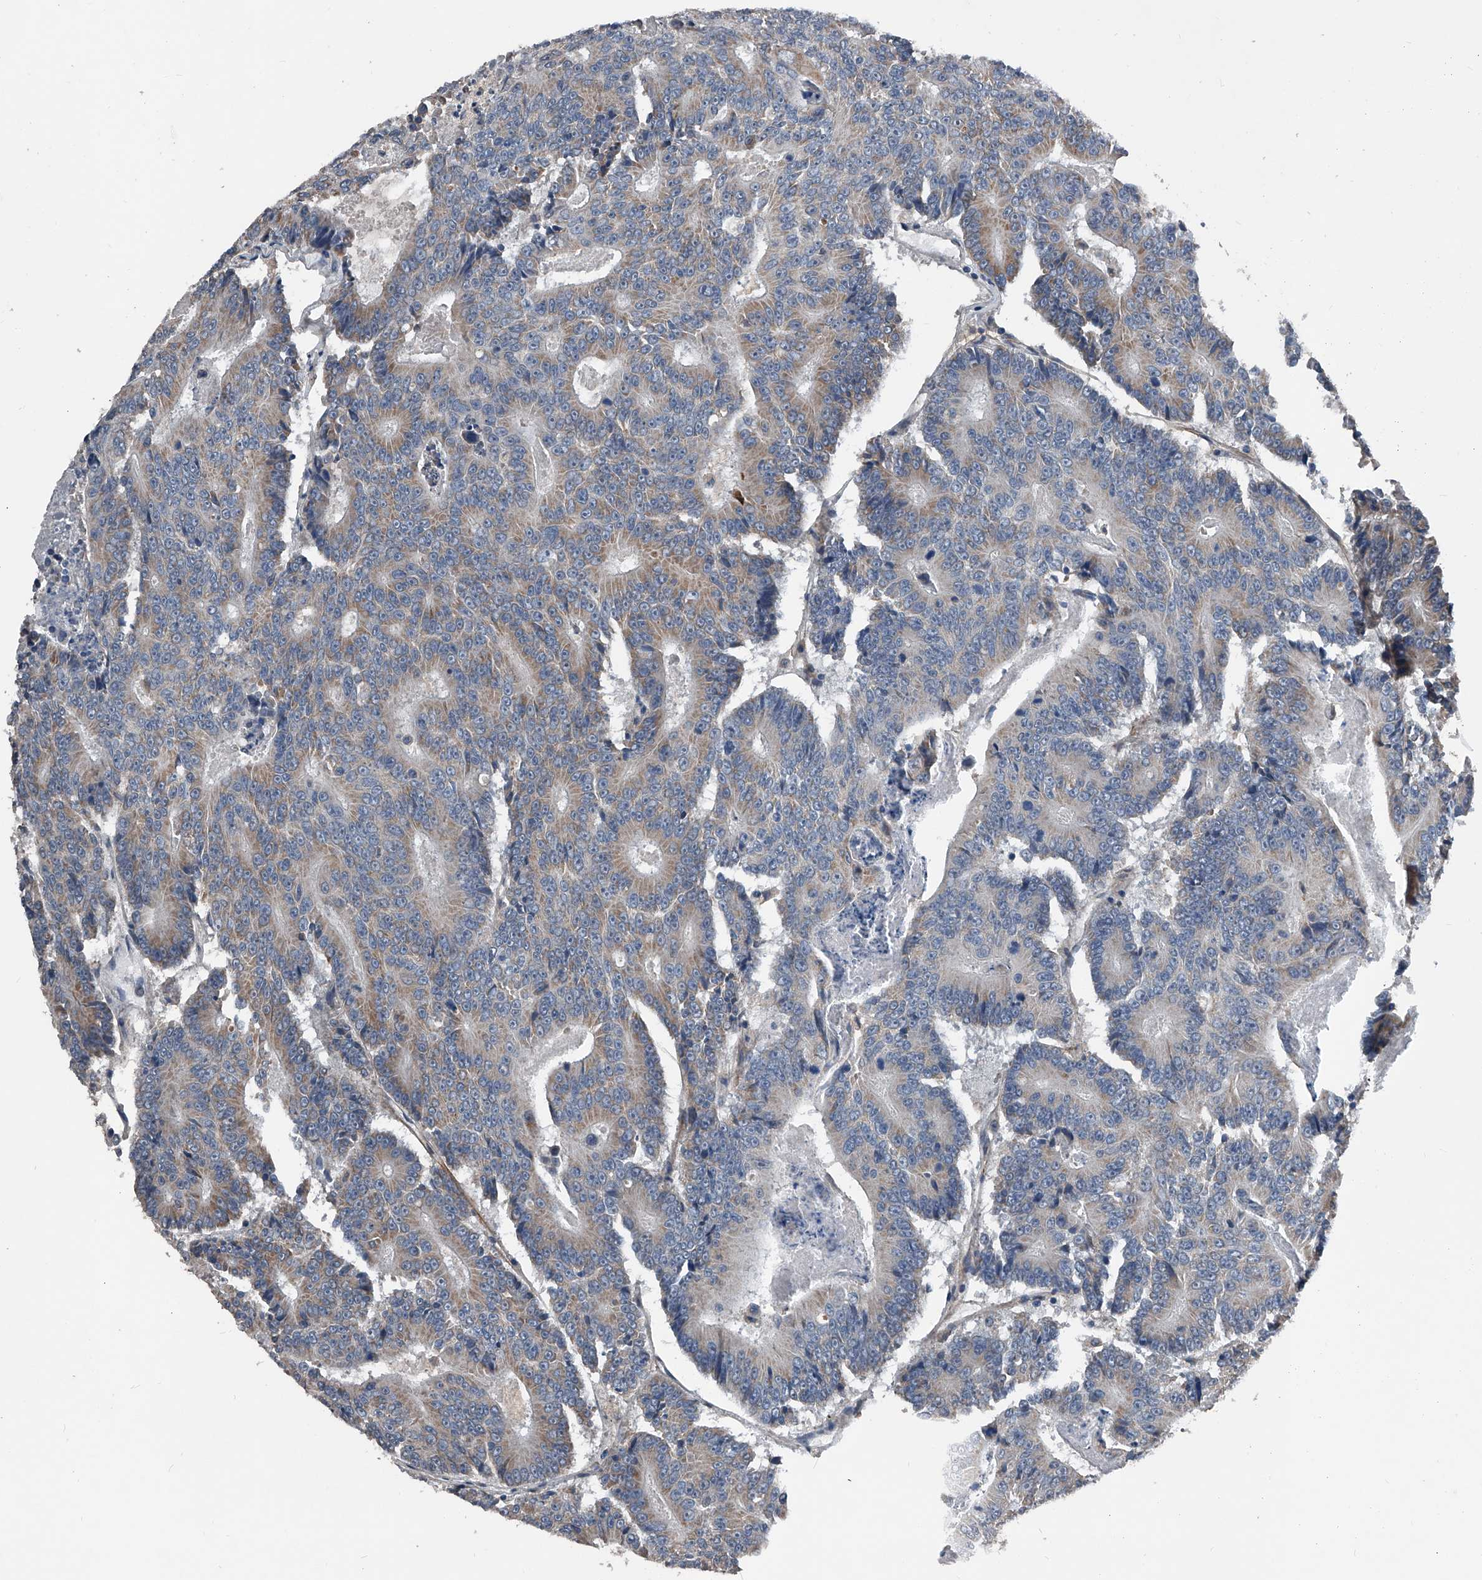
{"staining": {"intensity": "weak", "quantity": ">75%", "location": "cytoplasmic/membranous"}, "tissue": "colorectal cancer", "cell_type": "Tumor cells", "image_type": "cancer", "snomed": [{"axis": "morphology", "description": "Adenocarcinoma, NOS"}, {"axis": "topography", "description": "Colon"}], "caption": "DAB immunohistochemical staining of colorectal cancer (adenocarcinoma) shows weak cytoplasmic/membranous protein staining in approximately >75% of tumor cells.", "gene": "PHACTR1", "patient": {"sex": "male", "age": 83}}